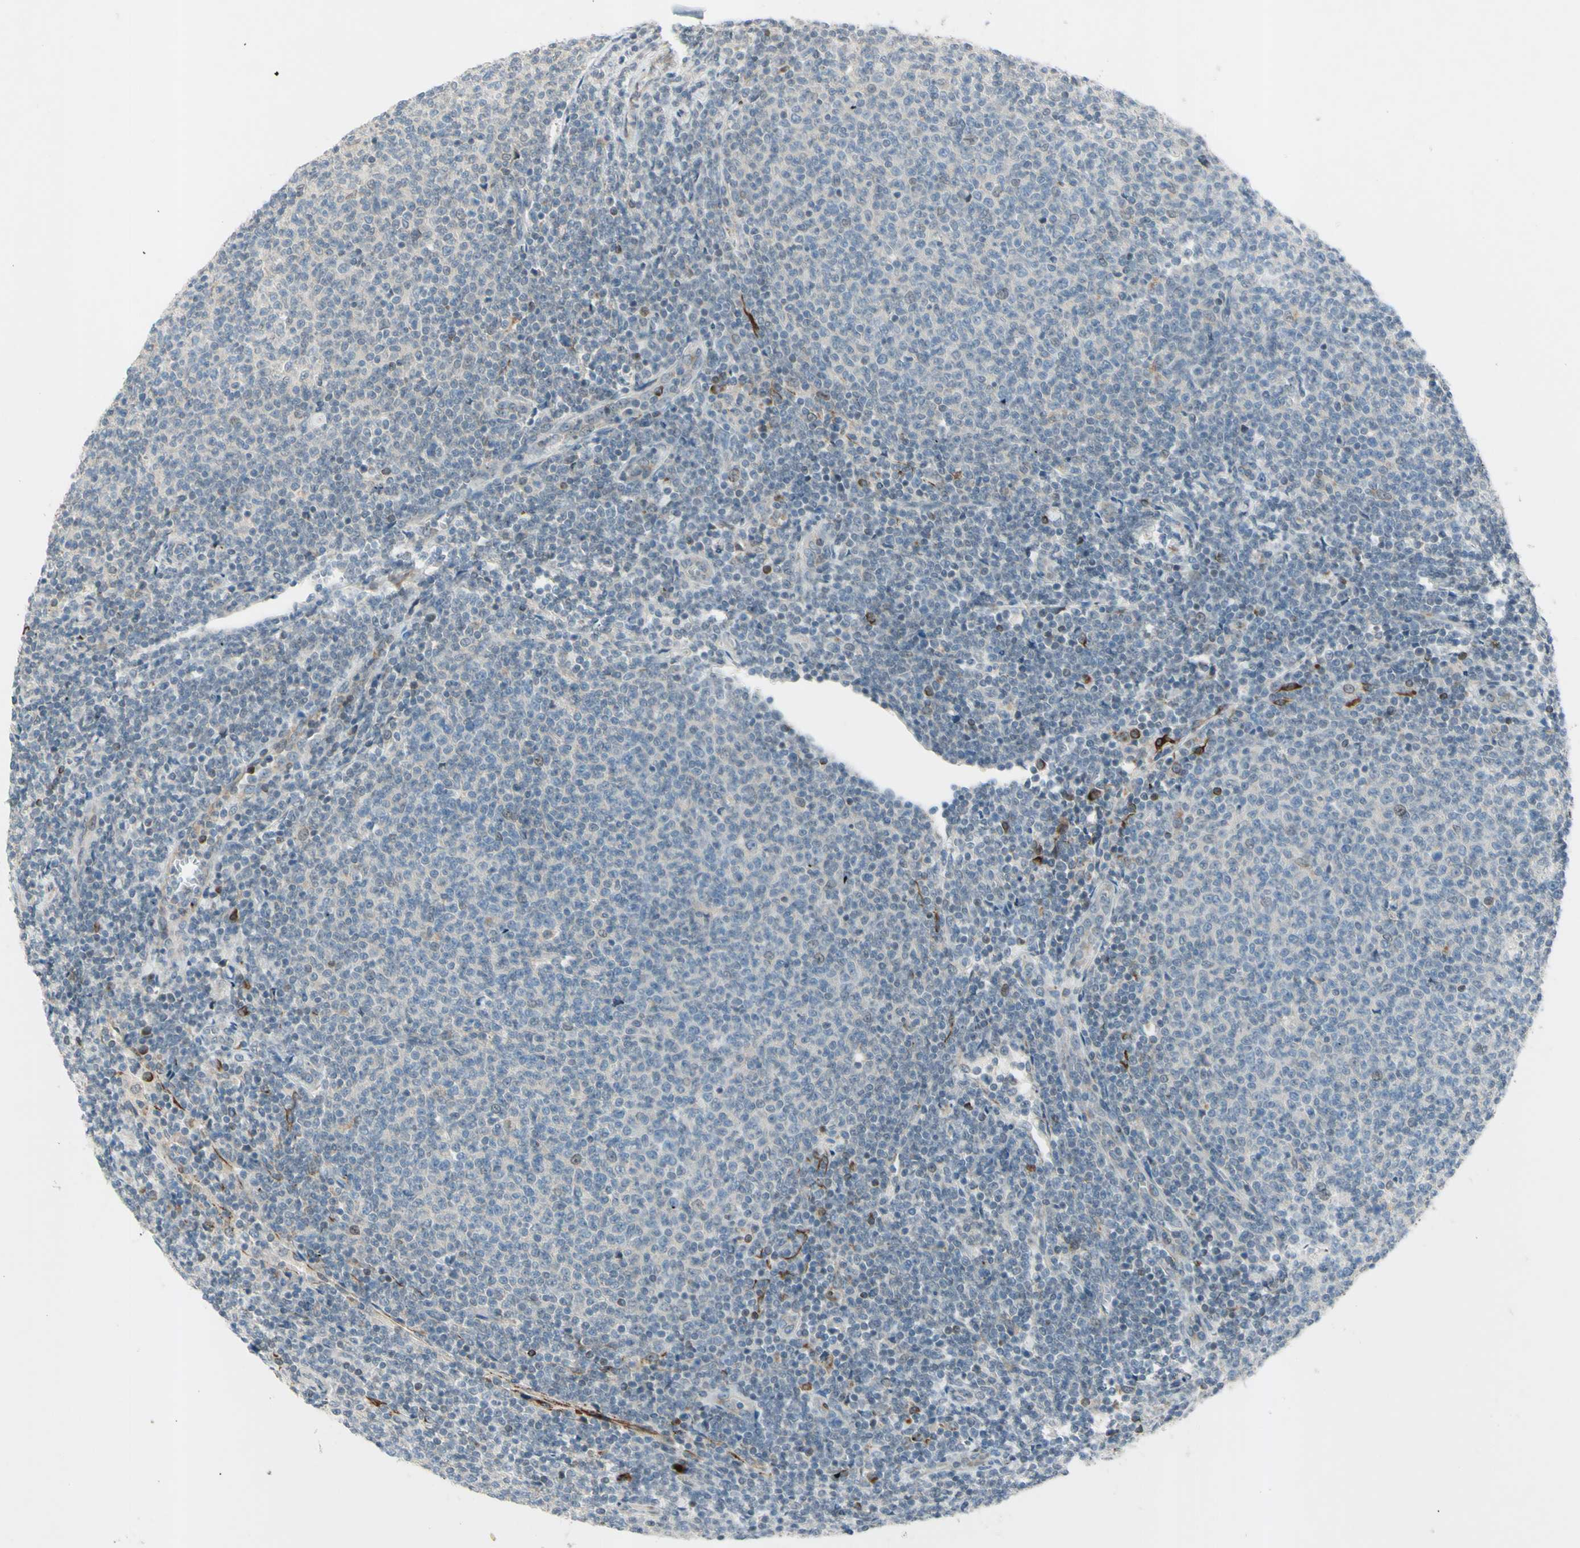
{"staining": {"intensity": "negative", "quantity": "none", "location": "none"}, "tissue": "lymphoma", "cell_type": "Tumor cells", "image_type": "cancer", "snomed": [{"axis": "morphology", "description": "Malignant lymphoma, non-Hodgkin's type, Low grade"}, {"axis": "topography", "description": "Lymph node"}], "caption": "This is a photomicrograph of immunohistochemistry staining of low-grade malignant lymphoma, non-Hodgkin's type, which shows no positivity in tumor cells. (DAB (3,3'-diaminobenzidine) immunohistochemistry (IHC) visualized using brightfield microscopy, high magnification).", "gene": "FGFR2", "patient": {"sex": "male", "age": 66}}